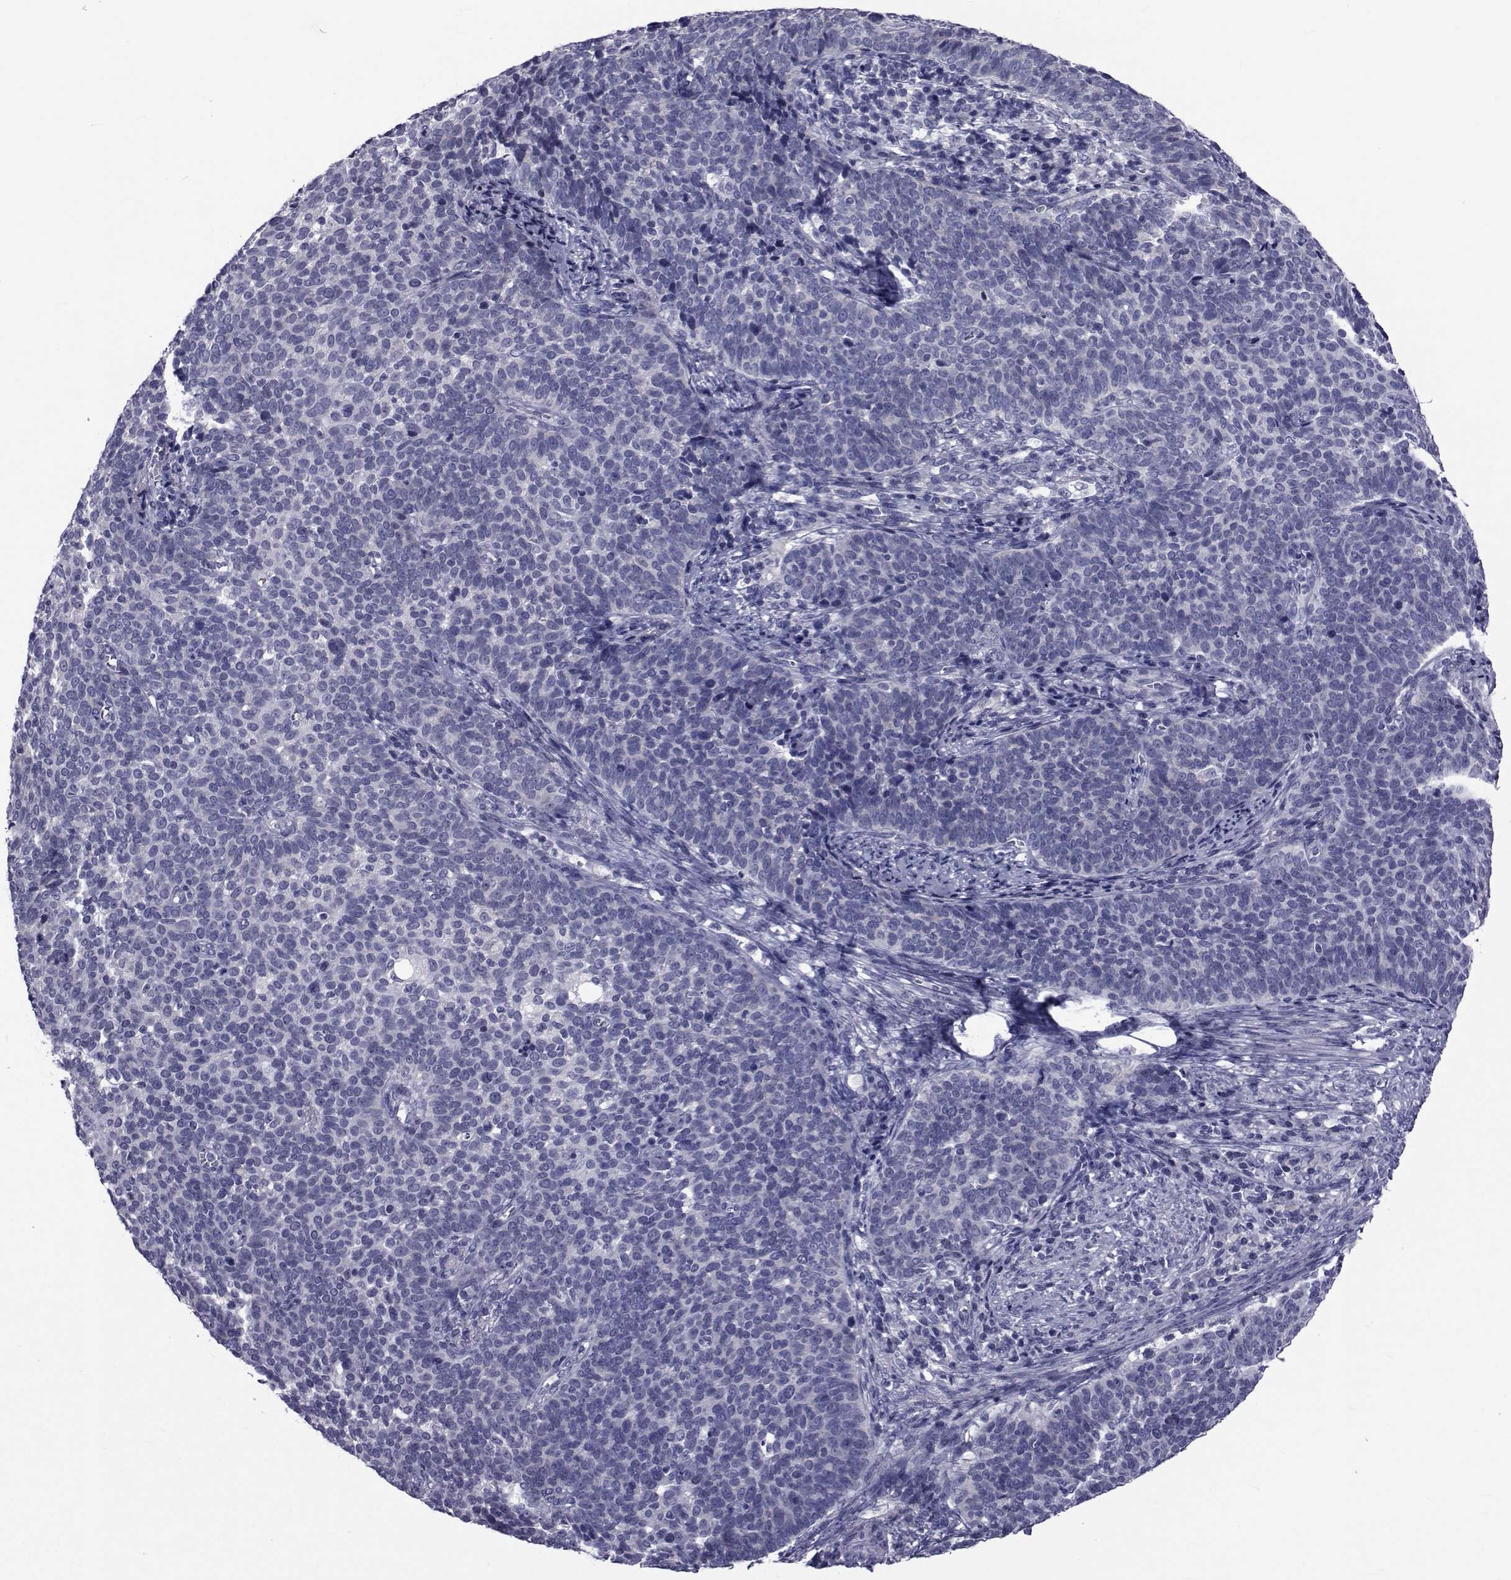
{"staining": {"intensity": "negative", "quantity": "none", "location": "none"}, "tissue": "cervical cancer", "cell_type": "Tumor cells", "image_type": "cancer", "snomed": [{"axis": "morphology", "description": "Squamous cell carcinoma, NOS"}, {"axis": "topography", "description": "Cervix"}], "caption": "Immunohistochemistry (IHC) micrograph of human squamous cell carcinoma (cervical) stained for a protein (brown), which exhibits no expression in tumor cells. Nuclei are stained in blue.", "gene": "GKAP1", "patient": {"sex": "female", "age": 39}}